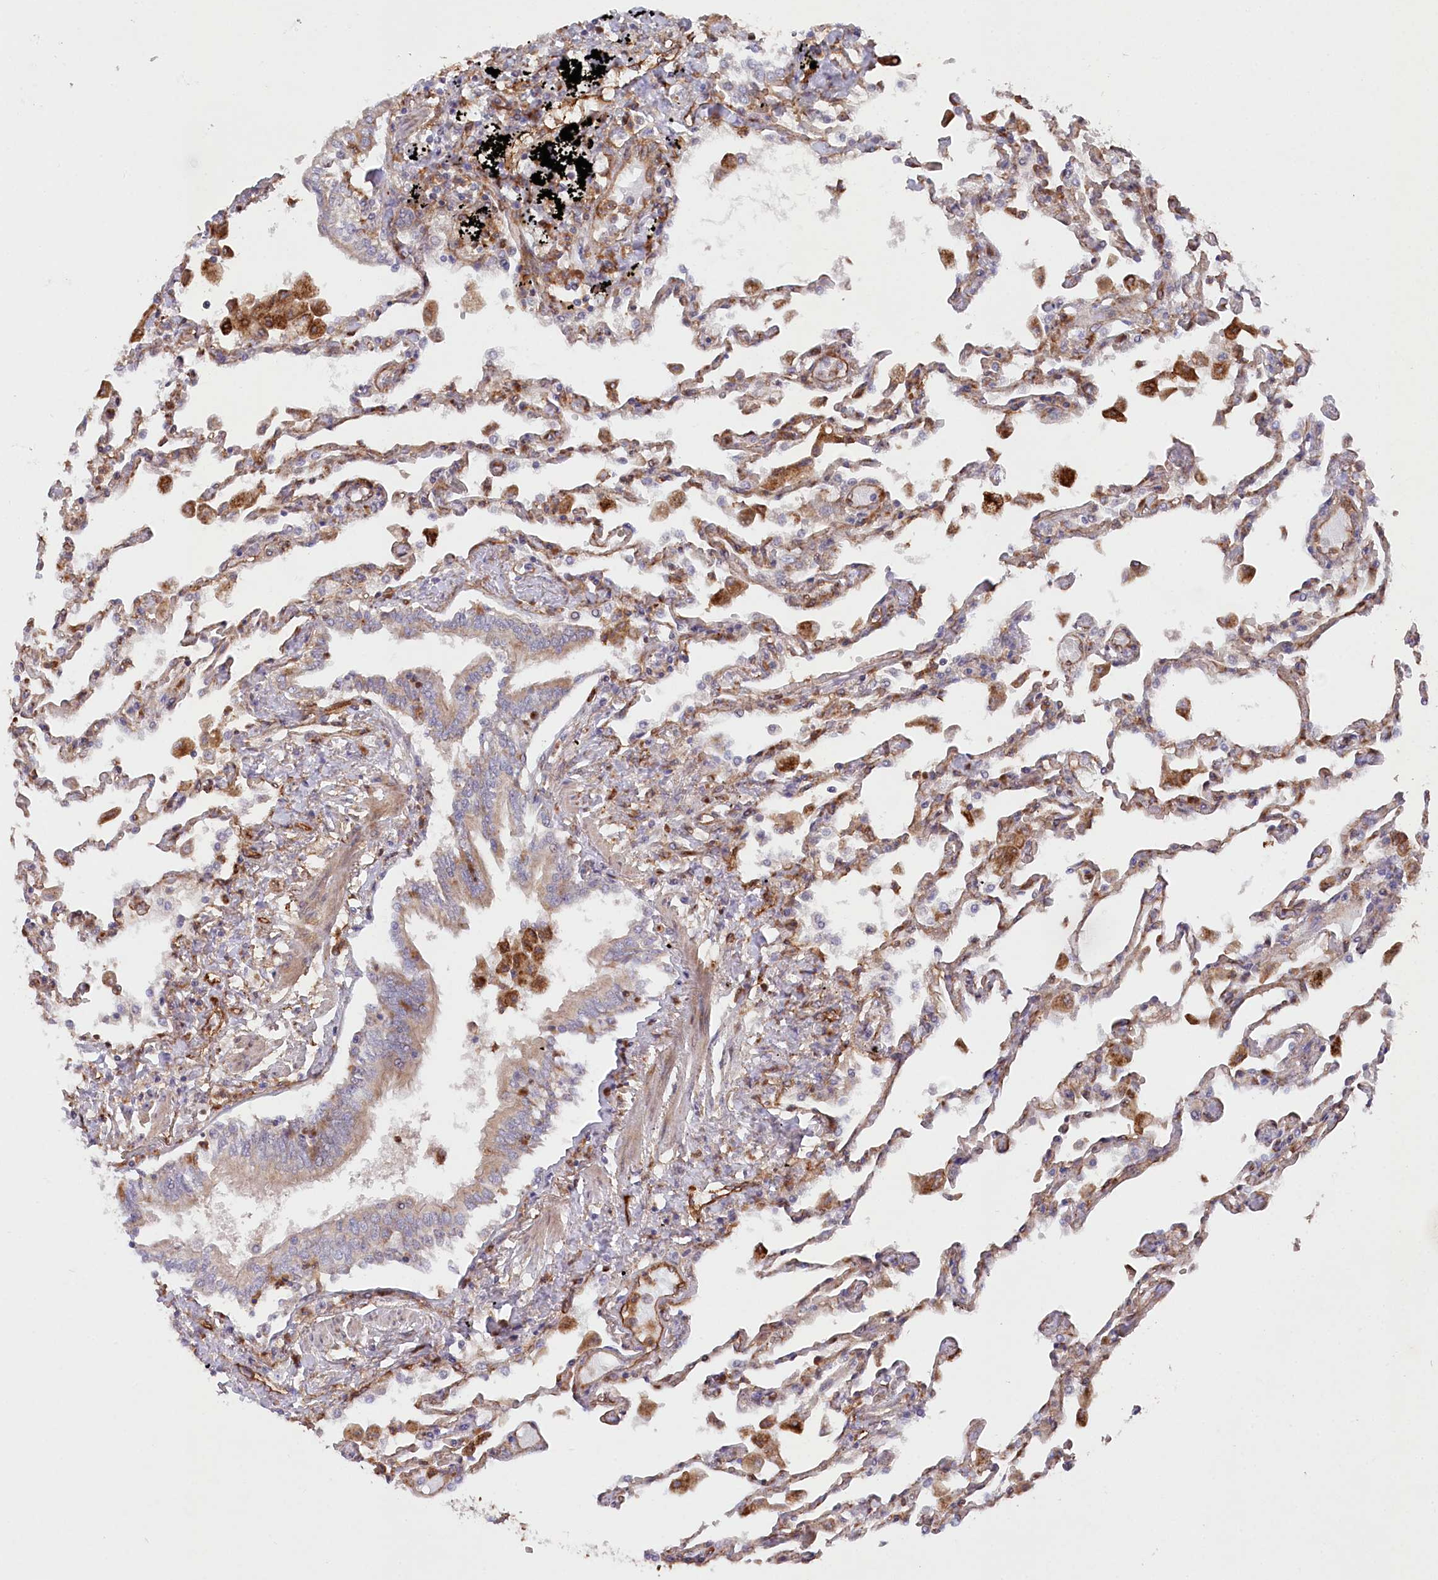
{"staining": {"intensity": "strong", "quantity": "25%-75%", "location": "cytoplasmic/membranous"}, "tissue": "lung", "cell_type": "Alveolar cells", "image_type": "normal", "snomed": [{"axis": "morphology", "description": "Normal tissue, NOS"}, {"axis": "topography", "description": "Bronchus"}, {"axis": "topography", "description": "Lung"}], "caption": "Protein expression analysis of unremarkable human lung reveals strong cytoplasmic/membranous expression in about 25%-75% of alveolar cells. The staining was performed using DAB (3,3'-diaminobenzidine) to visualize the protein expression in brown, while the nuclei were stained in blue with hematoxylin (Magnification: 20x).", "gene": "MTPAP", "patient": {"sex": "female", "age": 49}}